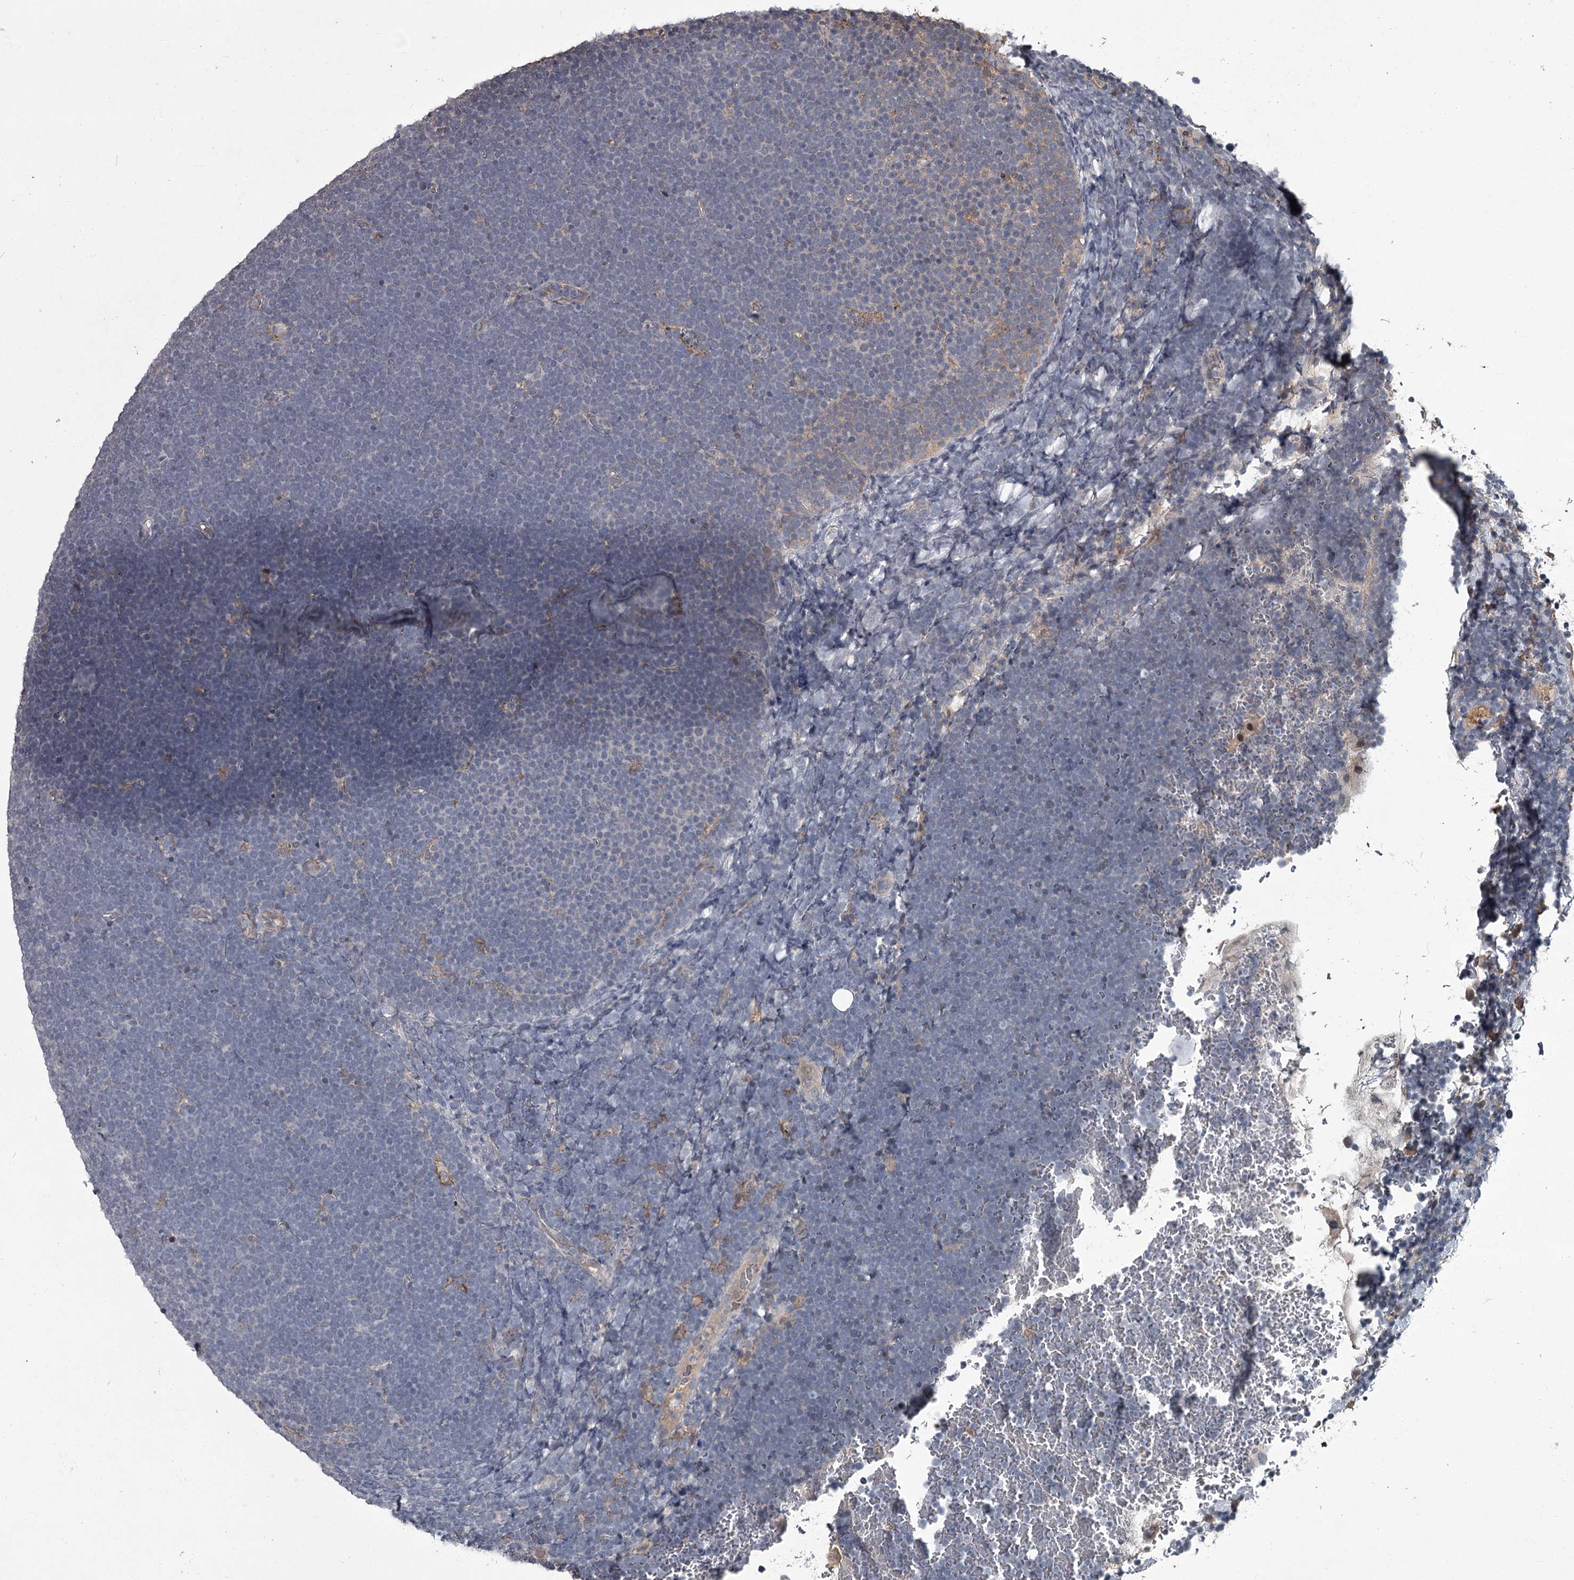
{"staining": {"intensity": "negative", "quantity": "none", "location": "none"}, "tissue": "lymphoma", "cell_type": "Tumor cells", "image_type": "cancer", "snomed": [{"axis": "morphology", "description": "Malignant lymphoma, non-Hodgkin's type, High grade"}, {"axis": "topography", "description": "Lymph node"}], "caption": "High-grade malignant lymphoma, non-Hodgkin's type was stained to show a protein in brown. There is no significant expression in tumor cells.", "gene": "FLVCR2", "patient": {"sex": "male", "age": 13}}